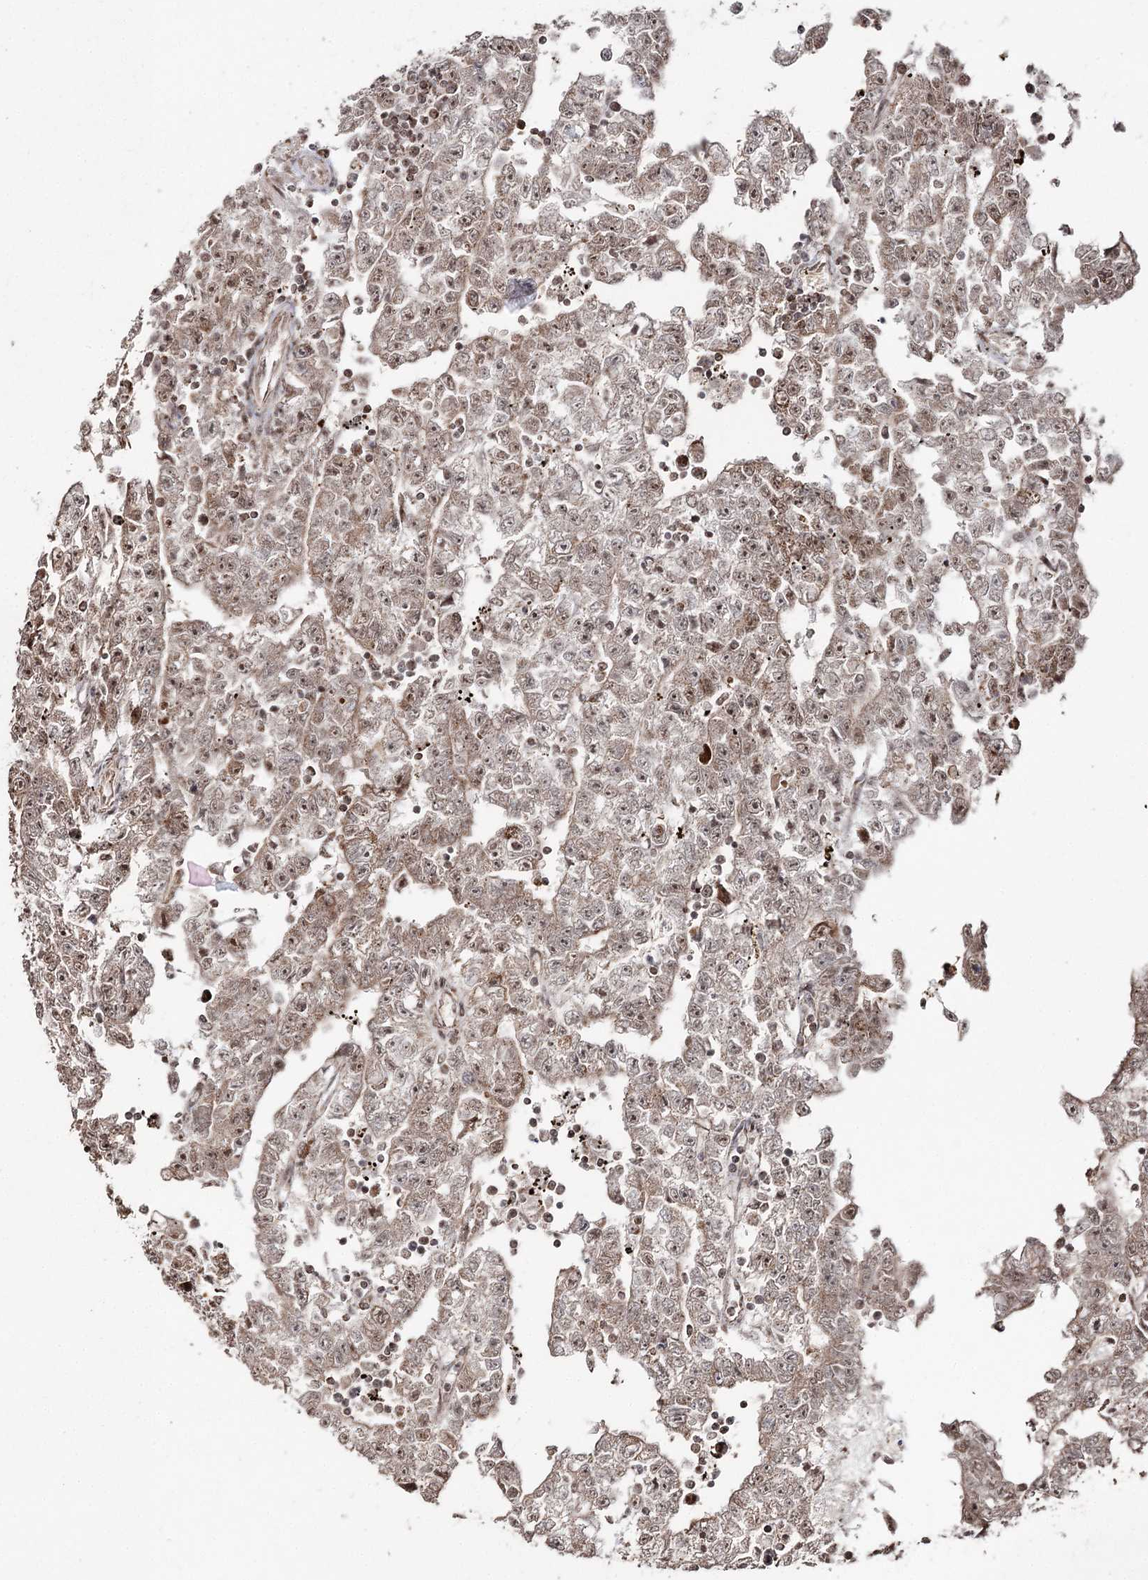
{"staining": {"intensity": "strong", "quantity": "25%-75%", "location": "cytoplasmic/membranous,nuclear"}, "tissue": "testis cancer", "cell_type": "Tumor cells", "image_type": "cancer", "snomed": [{"axis": "morphology", "description": "Carcinoma, Embryonal, NOS"}, {"axis": "topography", "description": "Testis"}], "caption": "A photomicrograph showing strong cytoplasmic/membranous and nuclear positivity in about 25%-75% of tumor cells in testis cancer, as visualized by brown immunohistochemical staining.", "gene": "PDHX", "patient": {"sex": "male", "age": 25}}